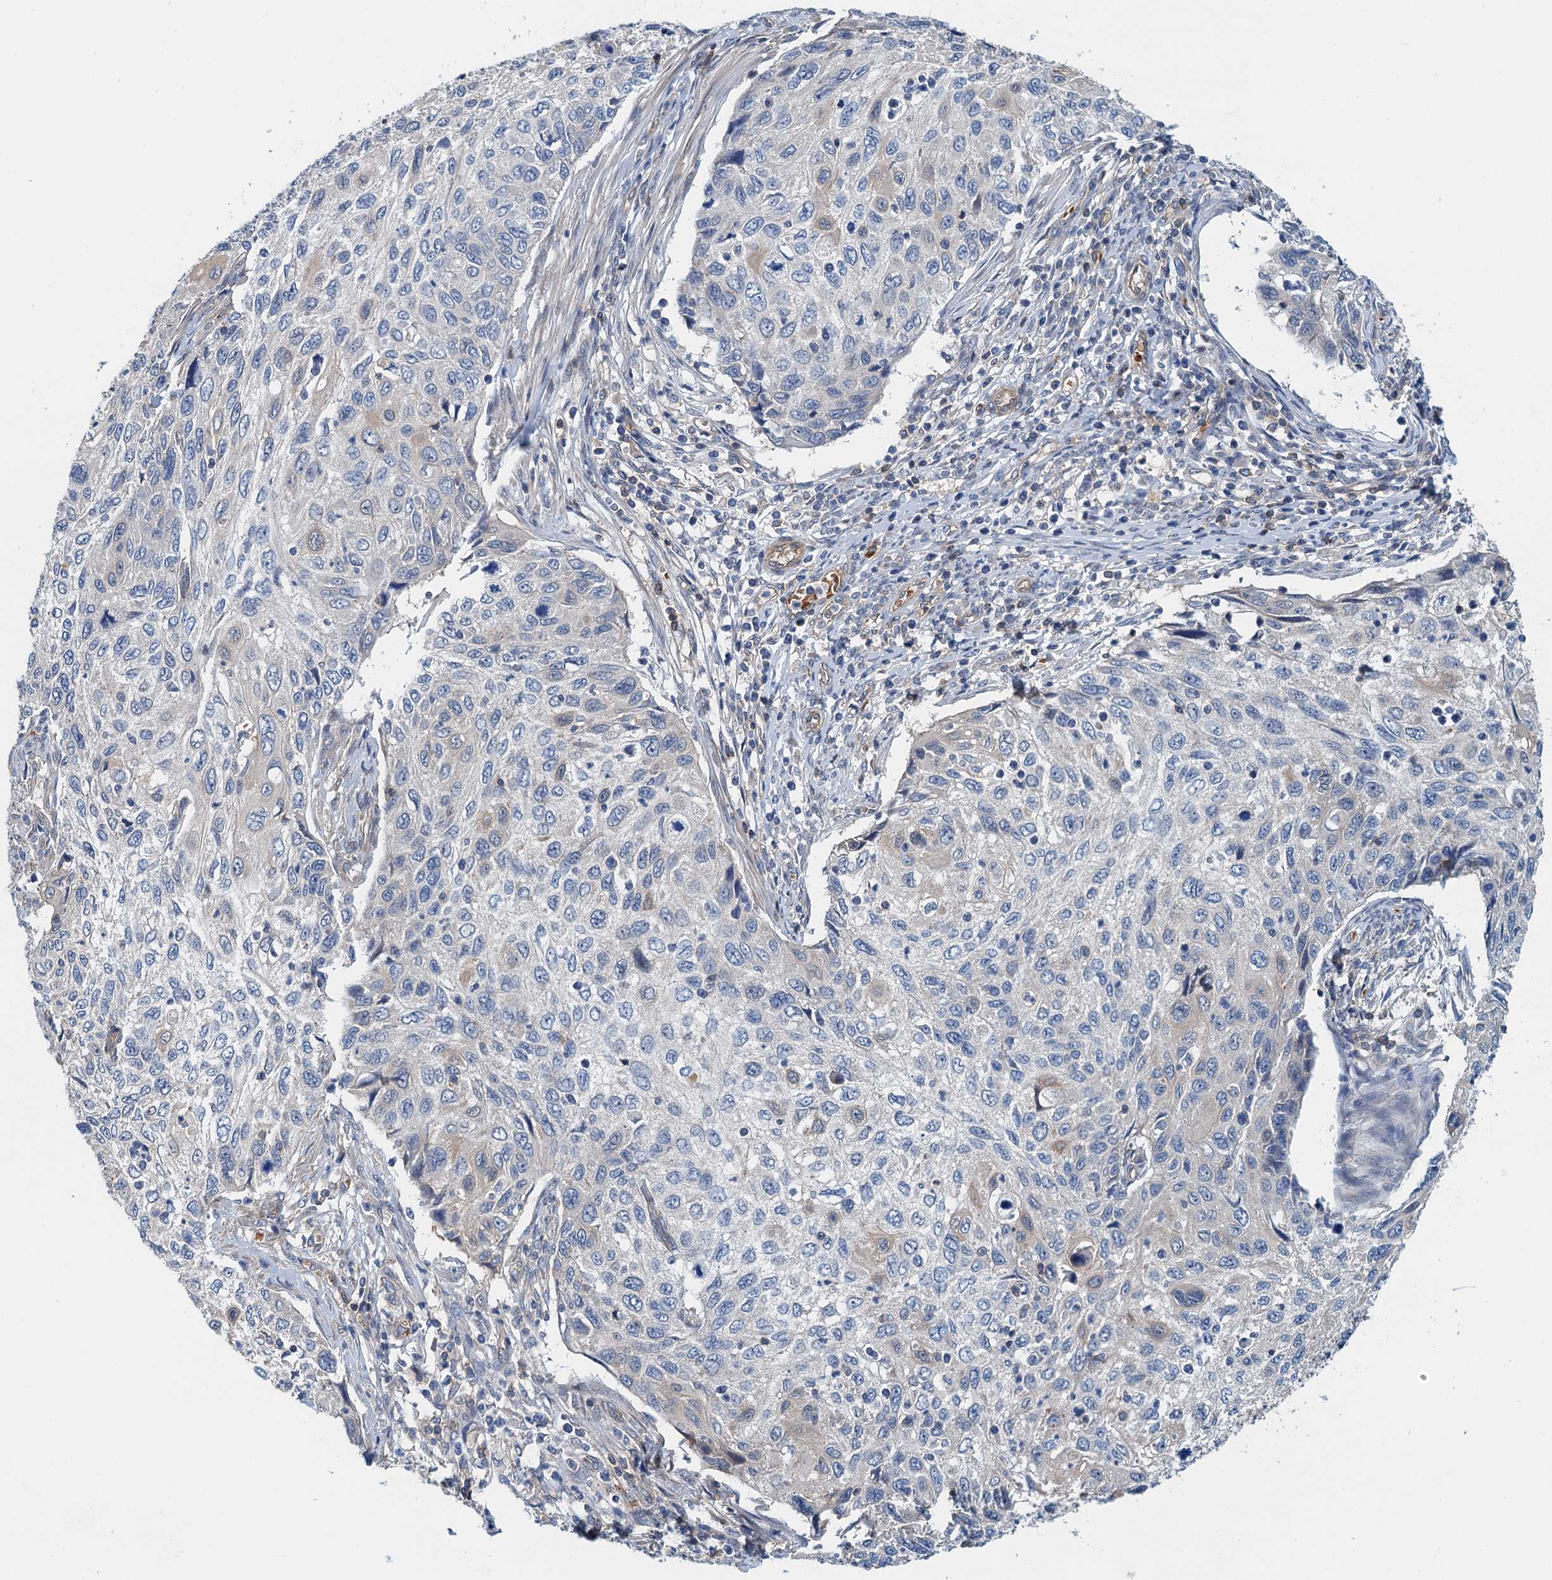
{"staining": {"intensity": "negative", "quantity": "none", "location": "none"}, "tissue": "cervical cancer", "cell_type": "Tumor cells", "image_type": "cancer", "snomed": [{"axis": "morphology", "description": "Squamous cell carcinoma, NOS"}, {"axis": "topography", "description": "Cervix"}], "caption": "Human squamous cell carcinoma (cervical) stained for a protein using immunohistochemistry (IHC) displays no expression in tumor cells.", "gene": "ROGDI", "patient": {"sex": "female", "age": 70}}